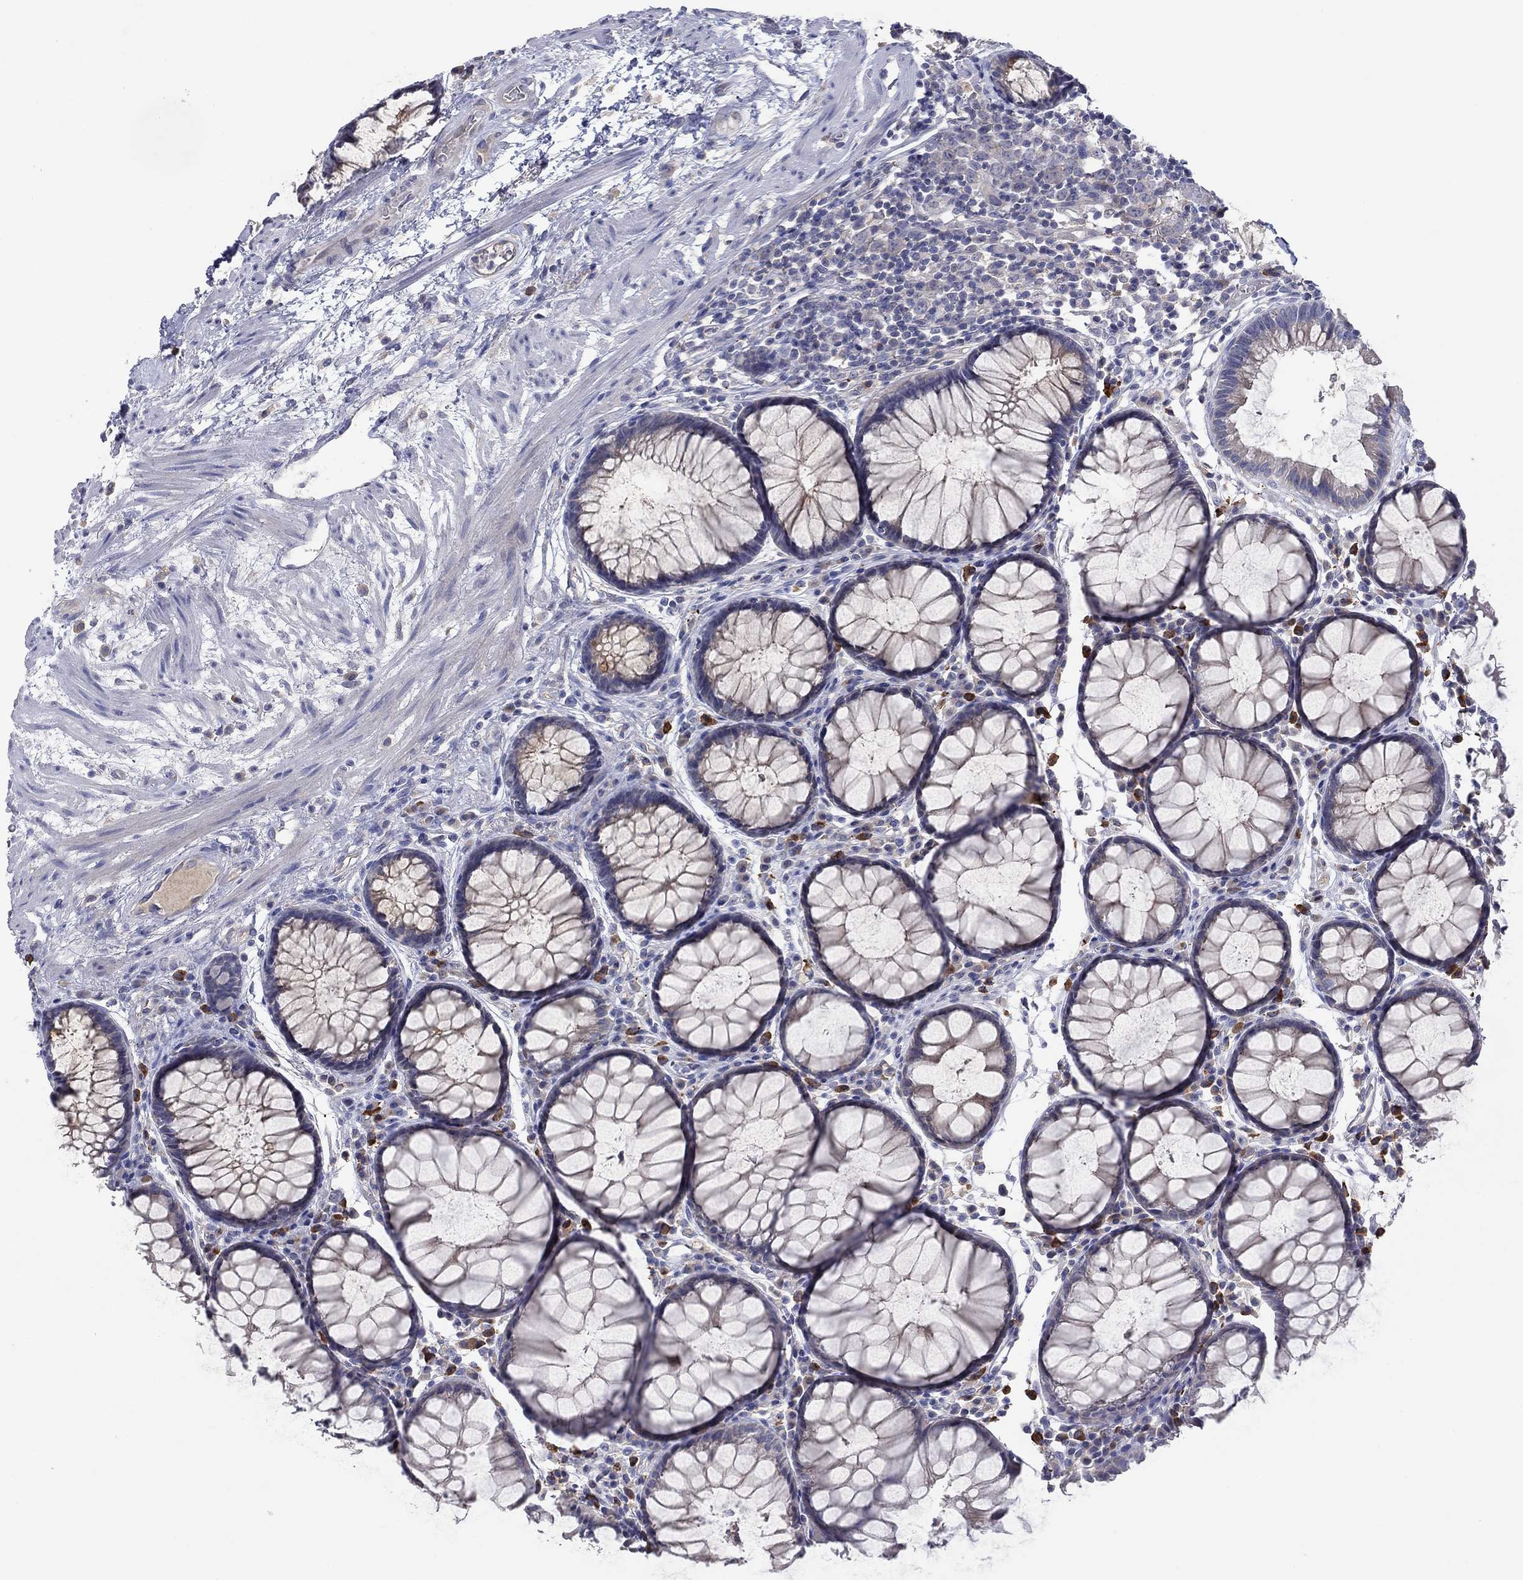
{"staining": {"intensity": "negative", "quantity": "none", "location": "none"}, "tissue": "rectum", "cell_type": "Glandular cells", "image_type": "normal", "snomed": [{"axis": "morphology", "description": "Normal tissue, NOS"}, {"axis": "topography", "description": "Rectum"}], "caption": "High power microscopy photomicrograph of an IHC image of benign rectum, revealing no significant positivity in glandular cells. (Brightfield microscopy of DAB immunohistochemistry at high magnification).", "gene": "PLCL2", "patient": {"sex": "female", "age": 68}}